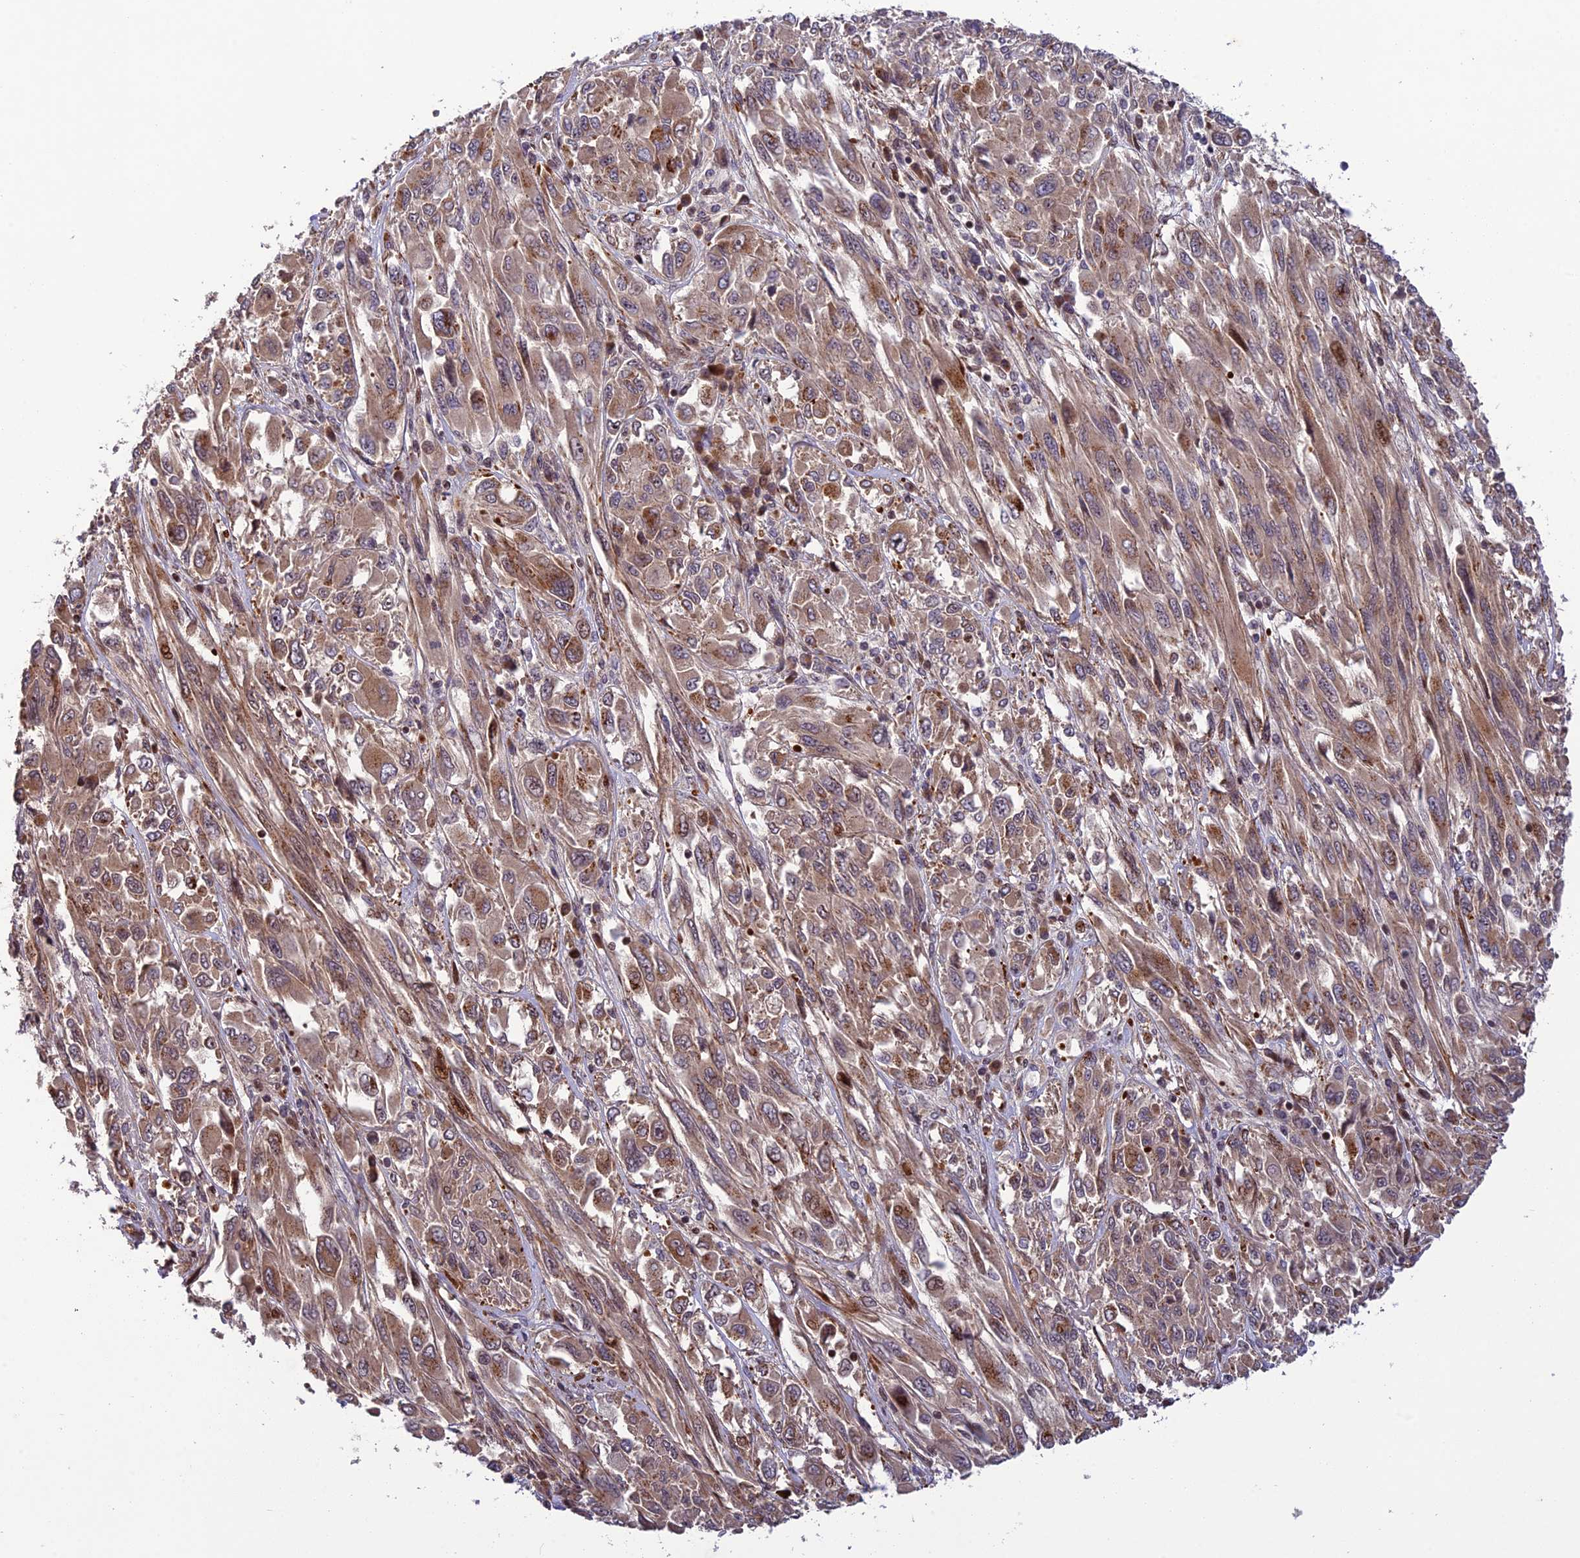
{"staining": {"intensity": "weak", "quantity": ">75%", "location": "cytoplasmic/membranous,nuclear"}, "tissue": "melanoma", "cell_type": "Tumor cells", "image_type": "cancer", "snomed": [{"axis": "morphology", "description": "Malignant melanoma, NOS"}, {"axis": "topography", "description": "Skin"}], "caption": "This micrograph displays immunohistochemistry (IHC) staining of human malignant melanoma, with low weak cytoplasmic/membranous and nuclear positivity in about >75% of tumor cells.", "gene": "SMIM7", "patient": {"sex": "female", "age": 91}}